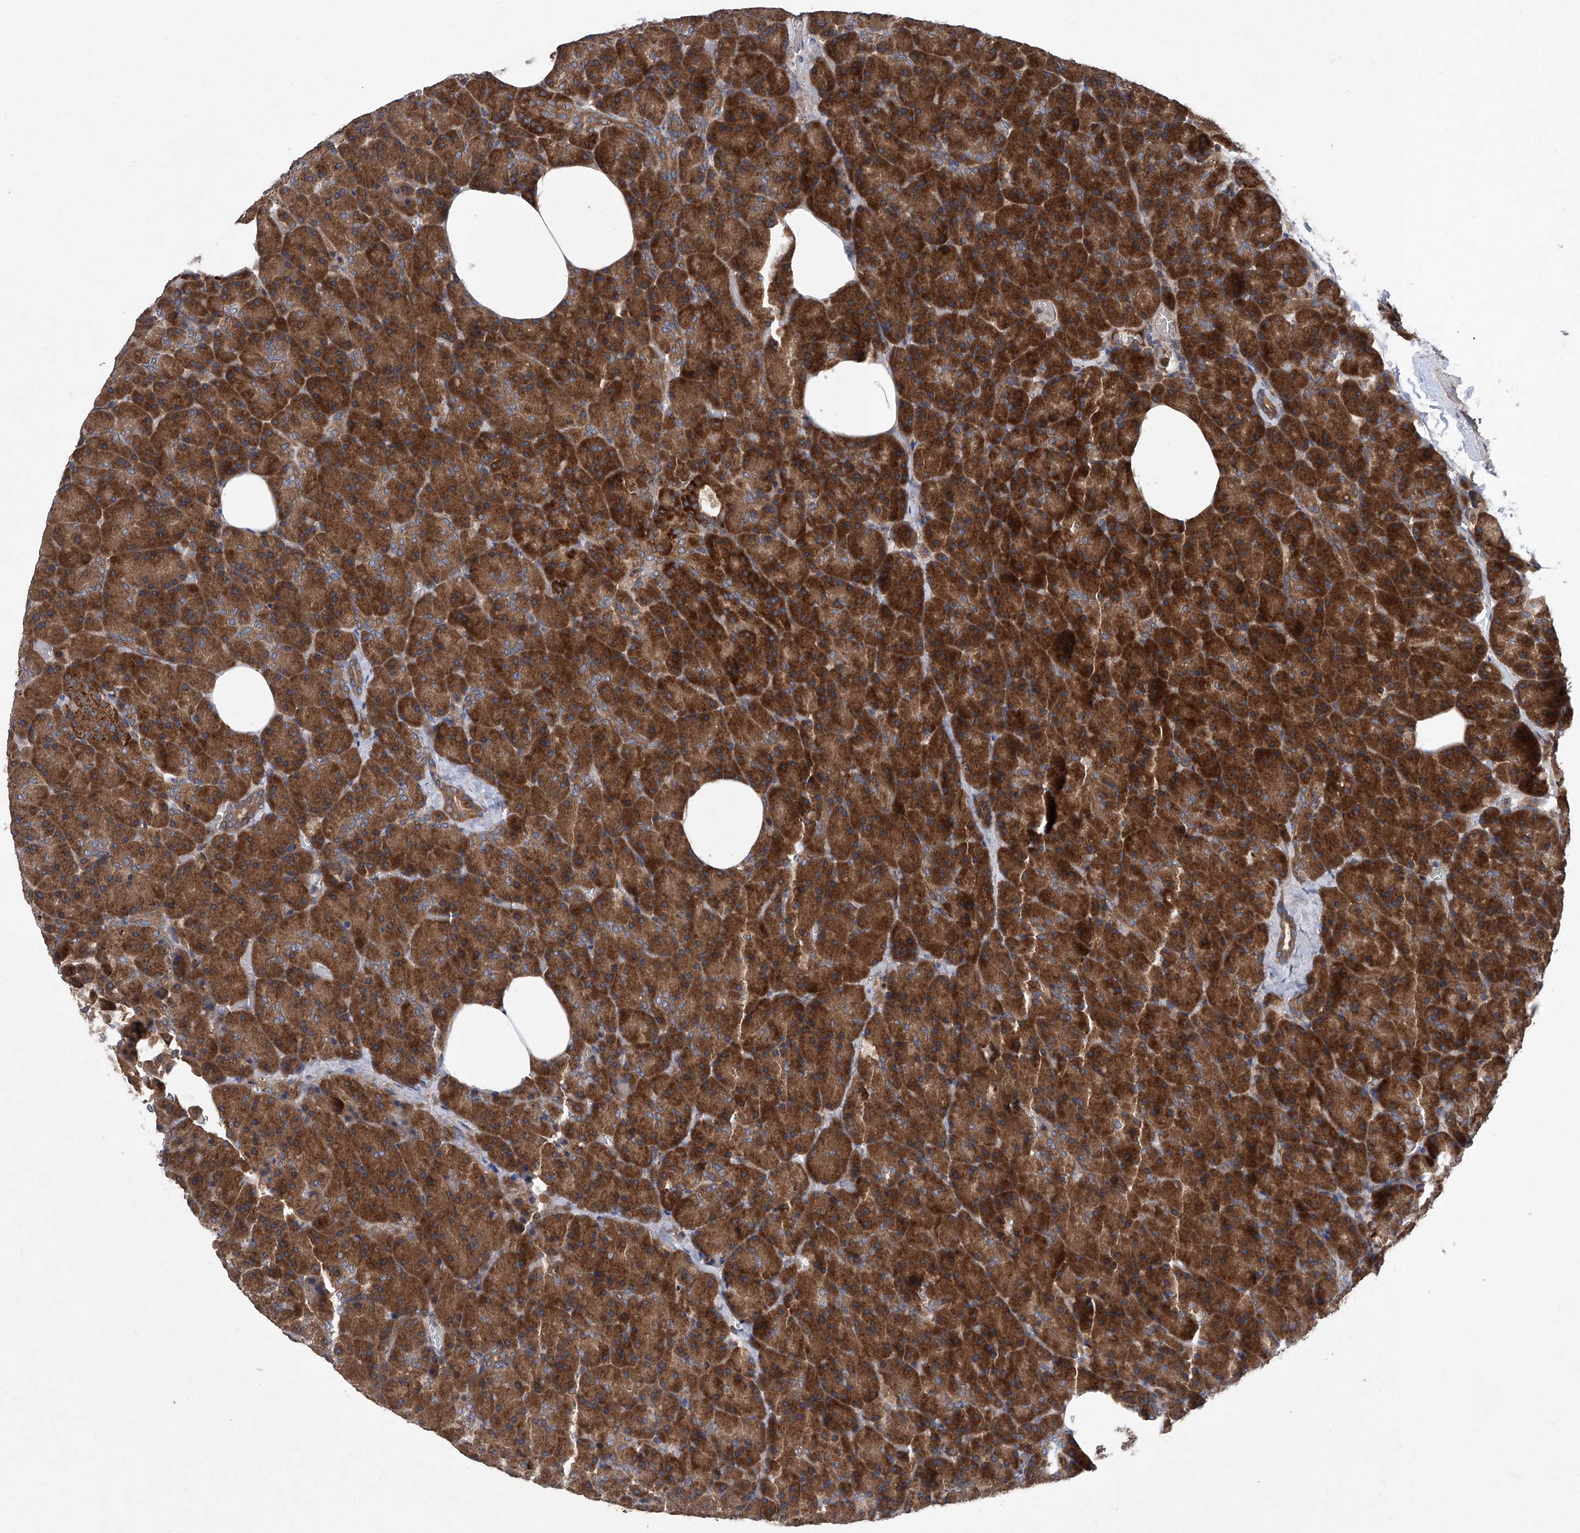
{"staining": {"intensity": "strong", "quantity": ">75%", "location": "cytoplasmic/membranous"}, "tissue": "pancreas", "cell_type": "Exocrine glandular cells", "image_type": "normal", "snomed": [{"axis": "morphology", "description": "Normal tissue, NOS"}, {"axis": "morphology", "description": "Carcinoid, malignant, NOS"}, {"axis": "topography", "description": "Pancreas"}], "caption": "Unremarkable pancreas demonstrates strong cytoplasmic/membranous positivity in about >75% of exocrine glandular cells.", "gene": "ASCC3", "patient": {"sex": "female", "age": 35}}